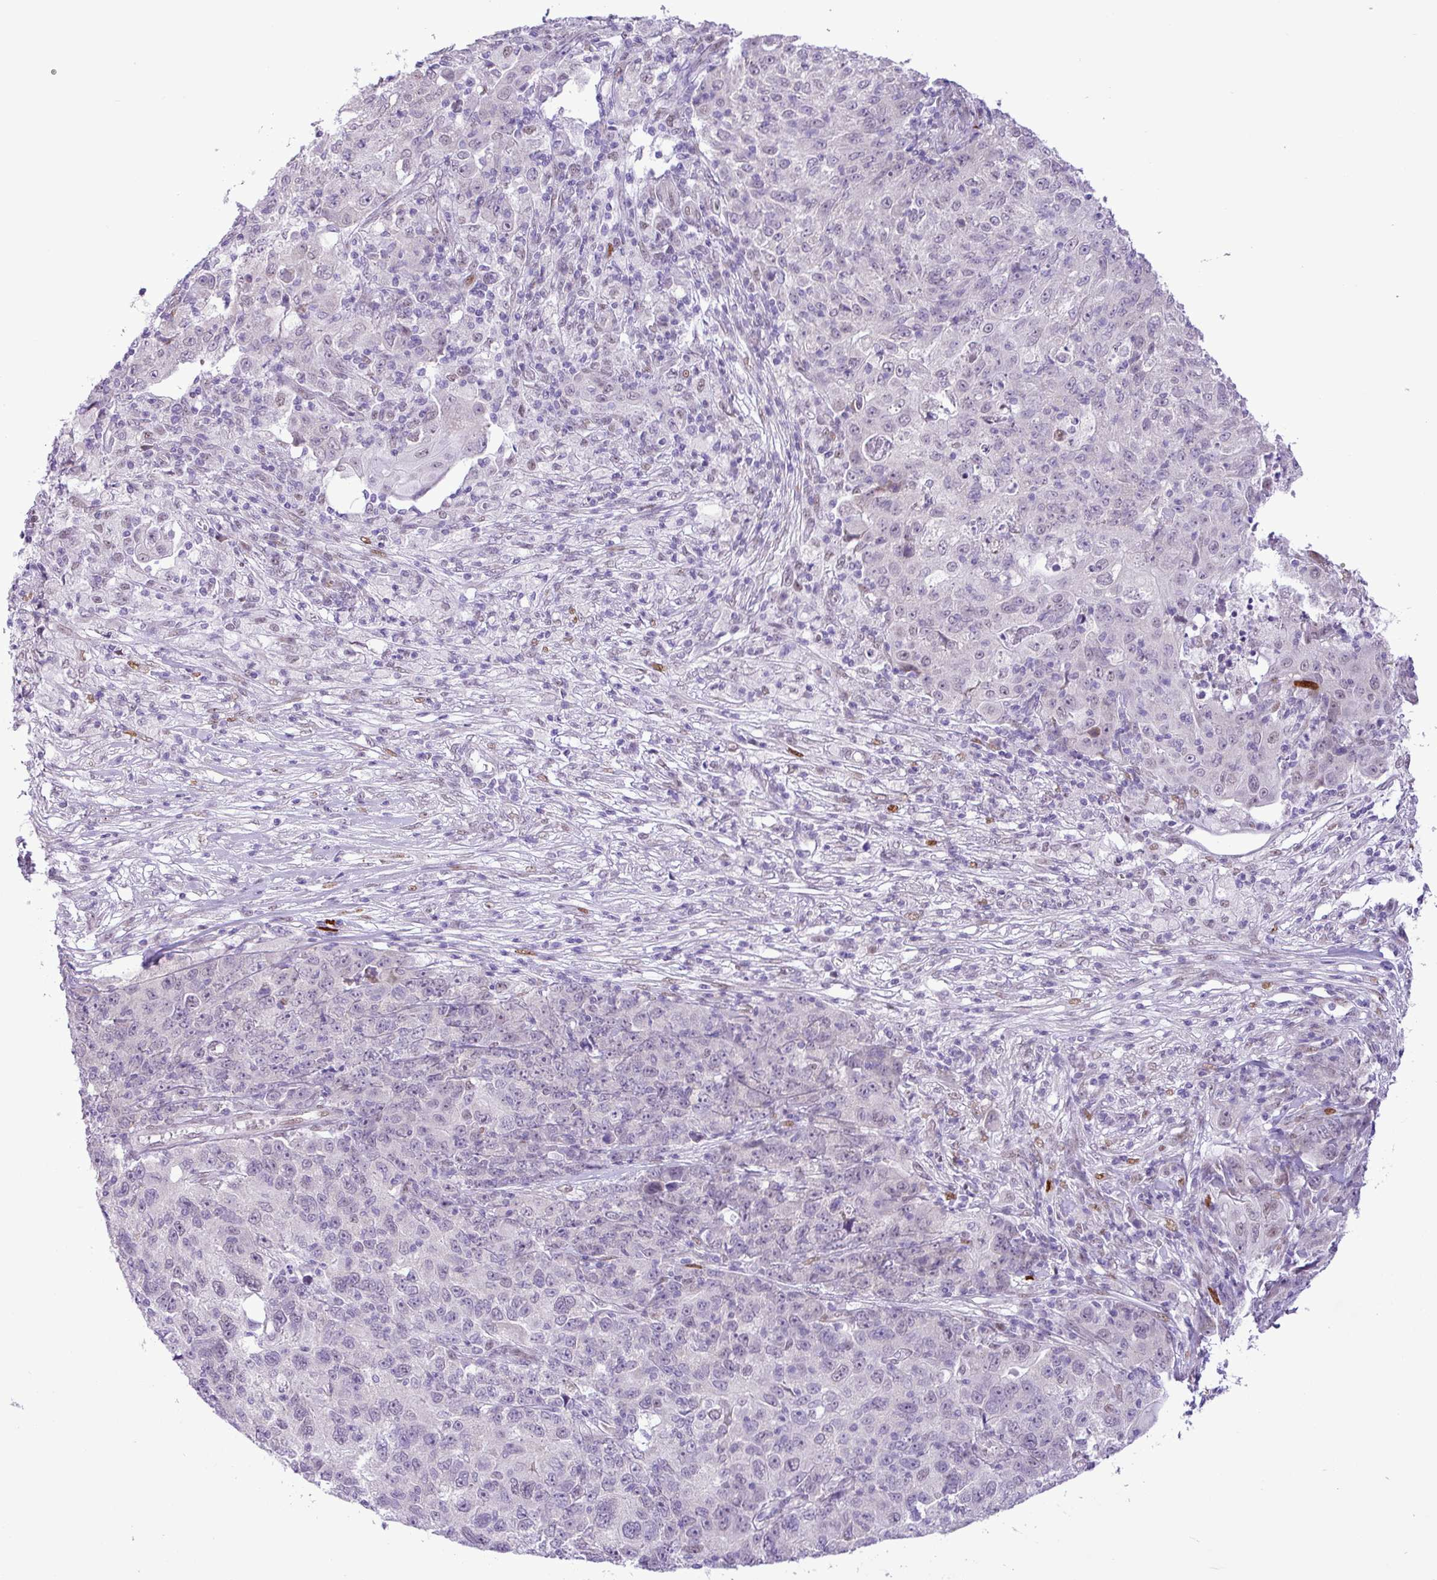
{"staining": {"intensity": "negative", "quantity": "none", "location": "none"}, "tissue": "ovarian cancer", "cell_type": "Tumor cells", "image_type": "cancer", "snomed": [{"axis": "morphology", "description": "Carcinoma, endometroid"}, {"axis": "topography", "description": "Ovary"}], "caption": "Histopathology image shows no protein positivity in tumor cells of endometroid carcinoma (ovarian) tissue.", "gene": "ELOA2", "patient": {"sex": "female", "age": 42}}